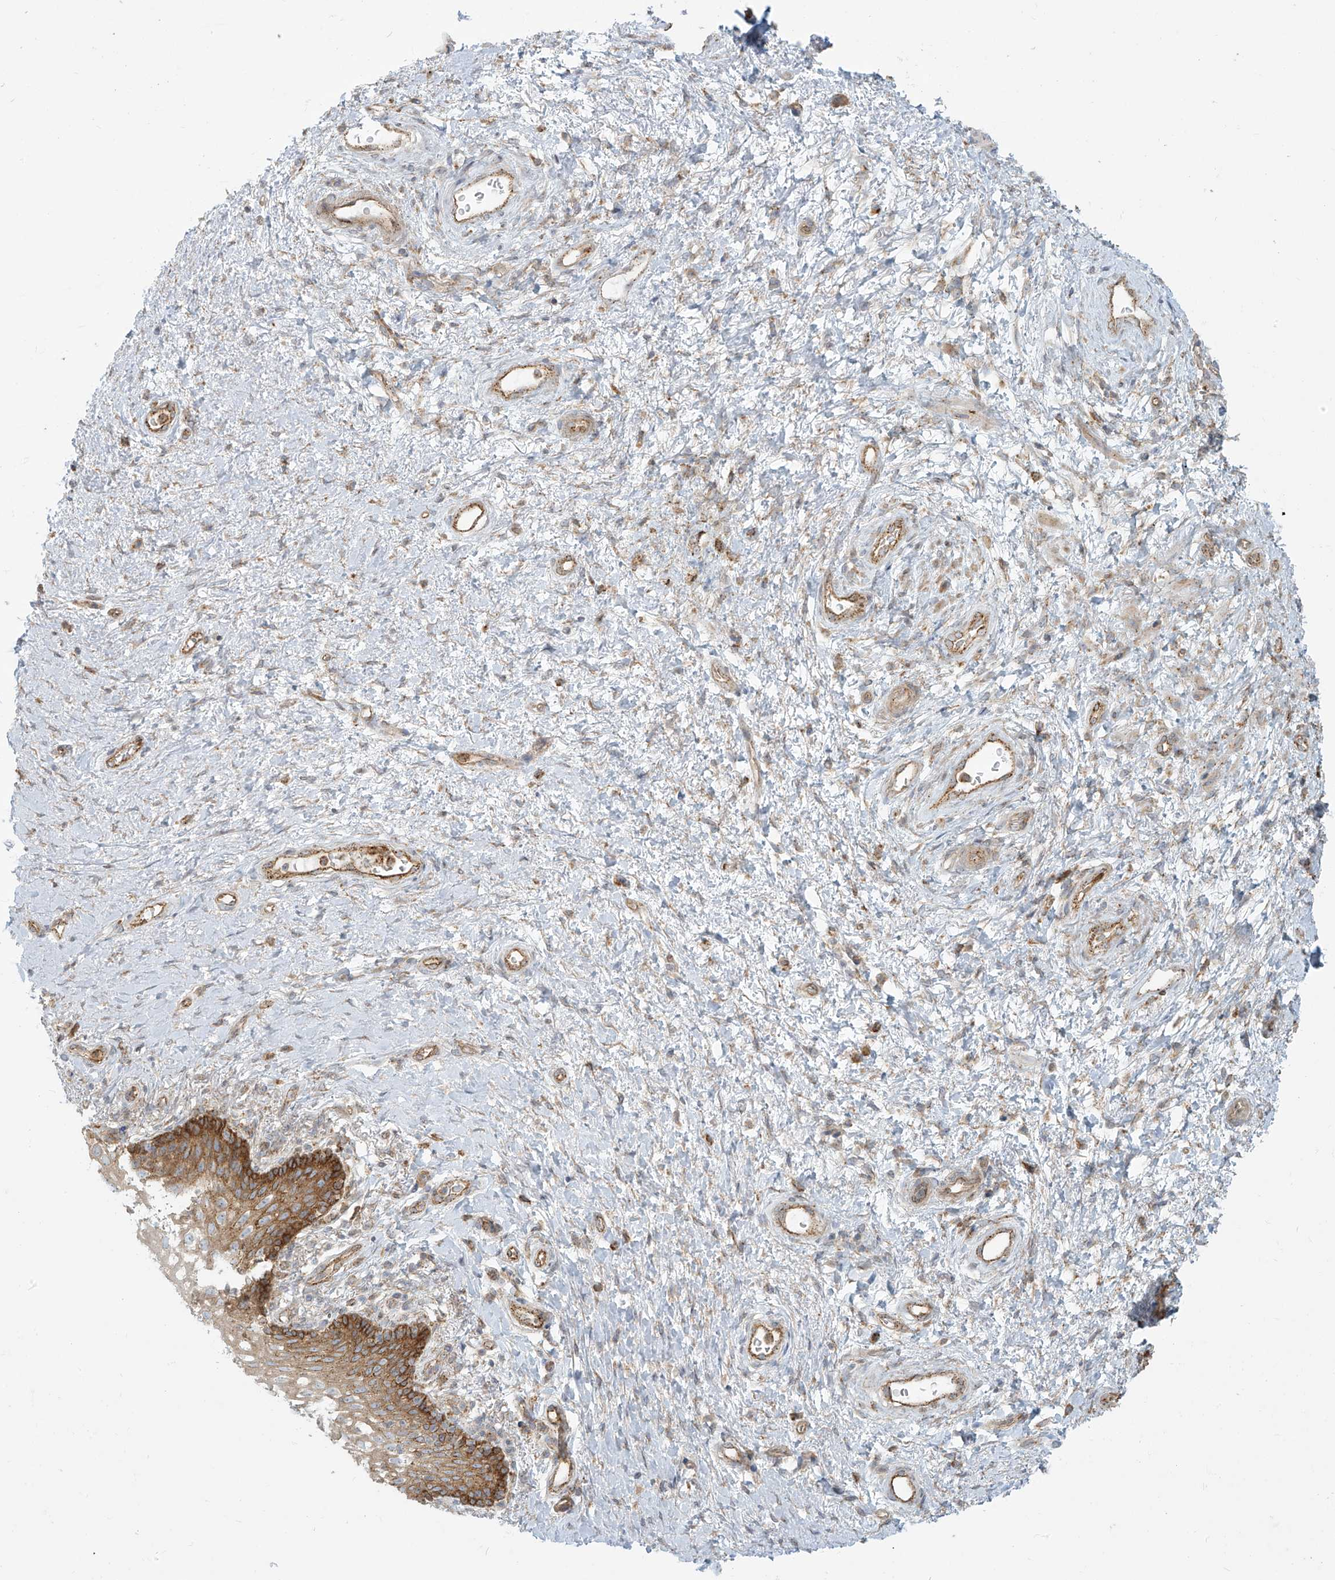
{"staining": {"intensity": "moderate", "quantity": "25%-75%", "location": "cytoplasmic/membranous"}, "tissue": "vagina", "cell_type": "Squamous epithelial cells", "image_type": "normal", "snomed": [{"axis": "morphology", "description": "Normal tissue, NOS"}, {"axis": "topography", "description": "Vagina"}], "caption": "IHC image of benign vagina: human vagina stained using immunohistochemistry (IHC) demonstrates medium levels of moderate protein expression localized specifically in the cytoplasmic/membranous of squamous epithelial cells, appearing as a cytoplasmic/membranous brown color.", "gene": "LZTS3", "patient": {"sex": "female", "age": 60}}